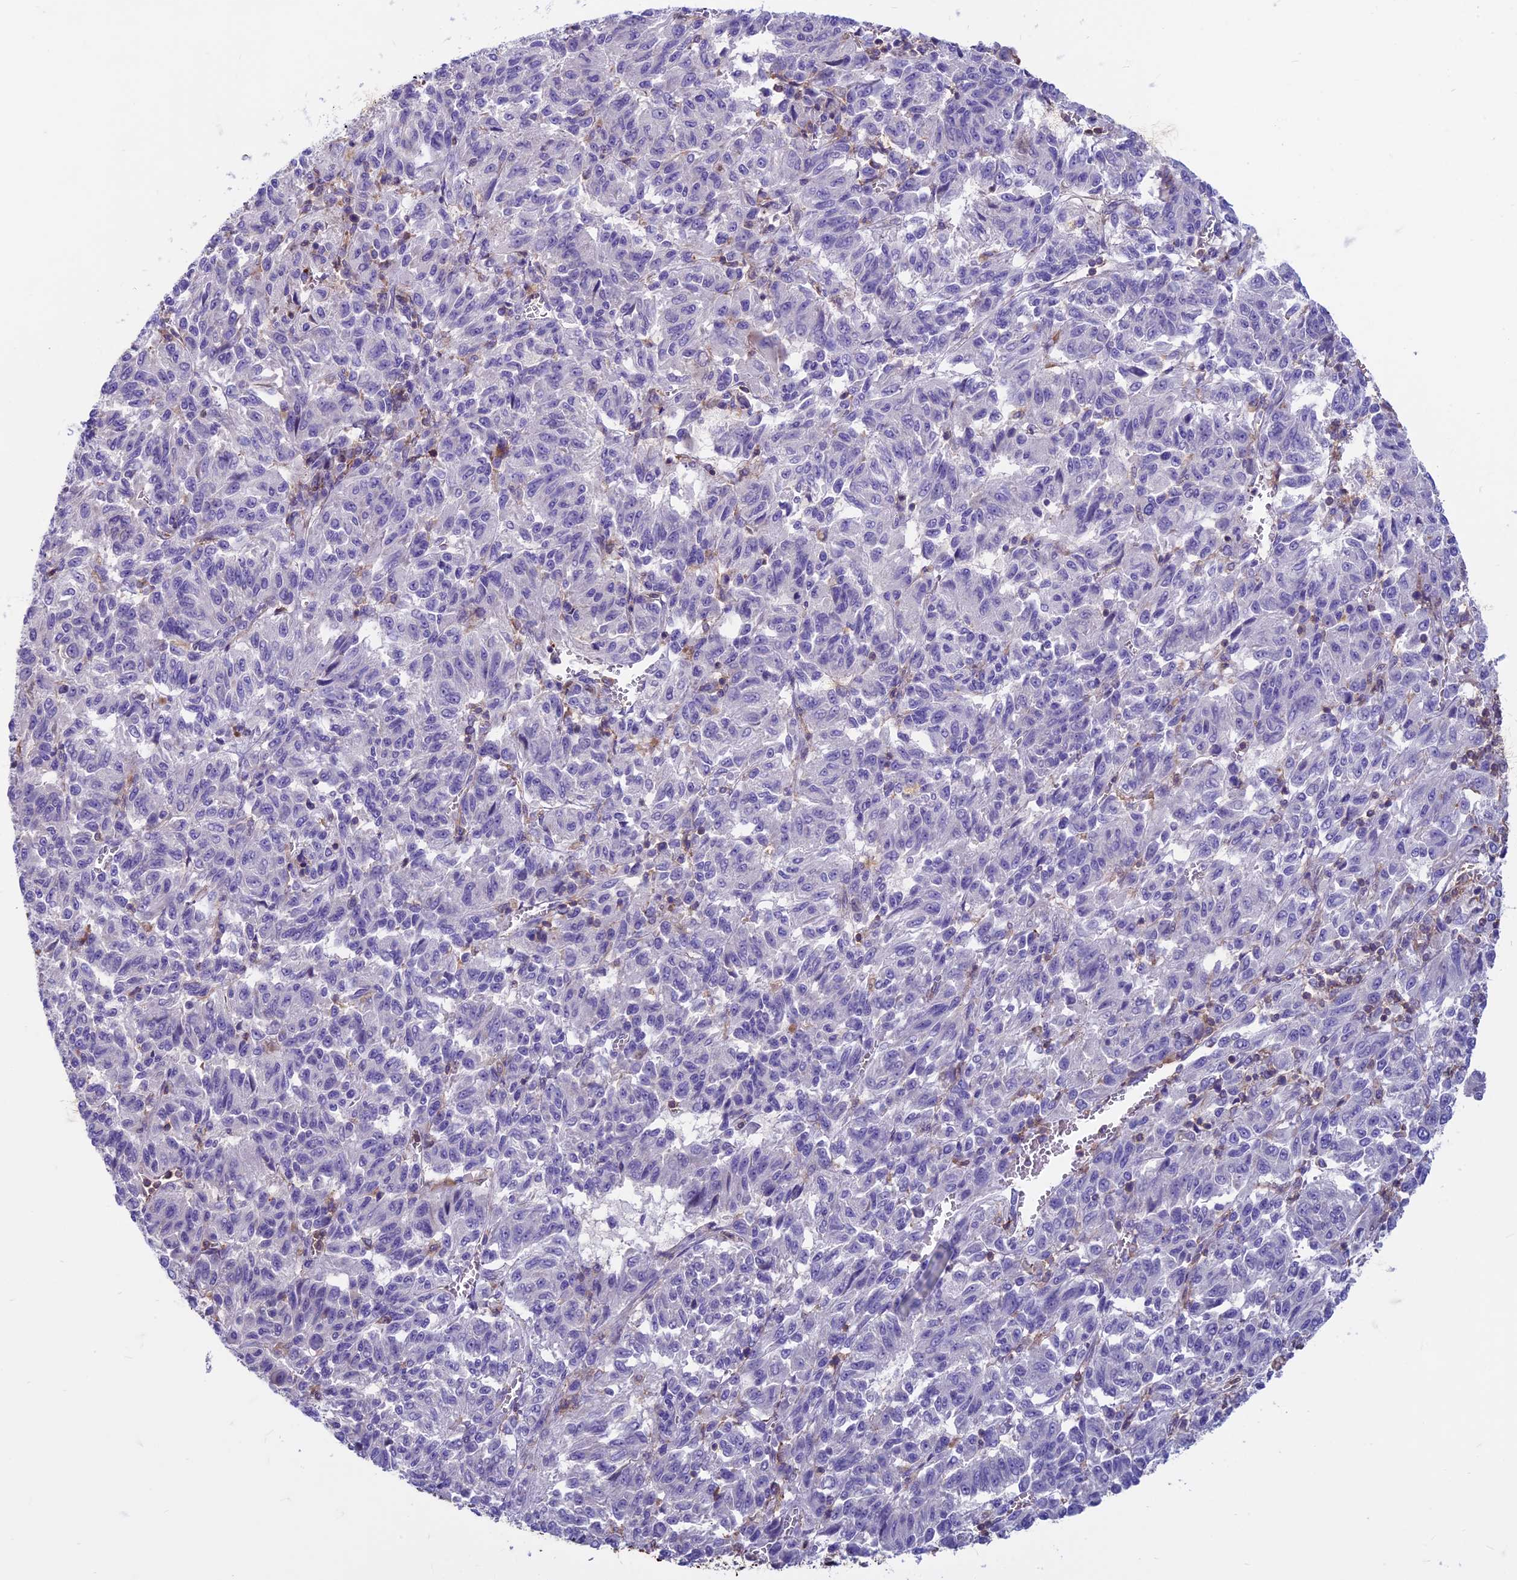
{"staining": {"intensity": "negative", "quantity": "none", "location": "none"}, "tissue": "melanoma", "cell_type": "Tumor cells", "image_type": "cancer", "snomed": [{"axis": "morphology", "description": "Malignant melanoma, Metastatic site"}, {"axis": "topography", "description": "Lung"}], "caption": "DAB (3,3'-diaminobenzidine) immunohistochemical staining of malignant melanoma (metastatic site) displays no significant positivity in tumor cells. Brightfield microscopy of immunohistochemistry (IHC) stained with DAB (brown) and hematoxylin (blue), captured at high magnification.", "gene": "CDAN1", "patient": {"sex": "male", "age": 64}}